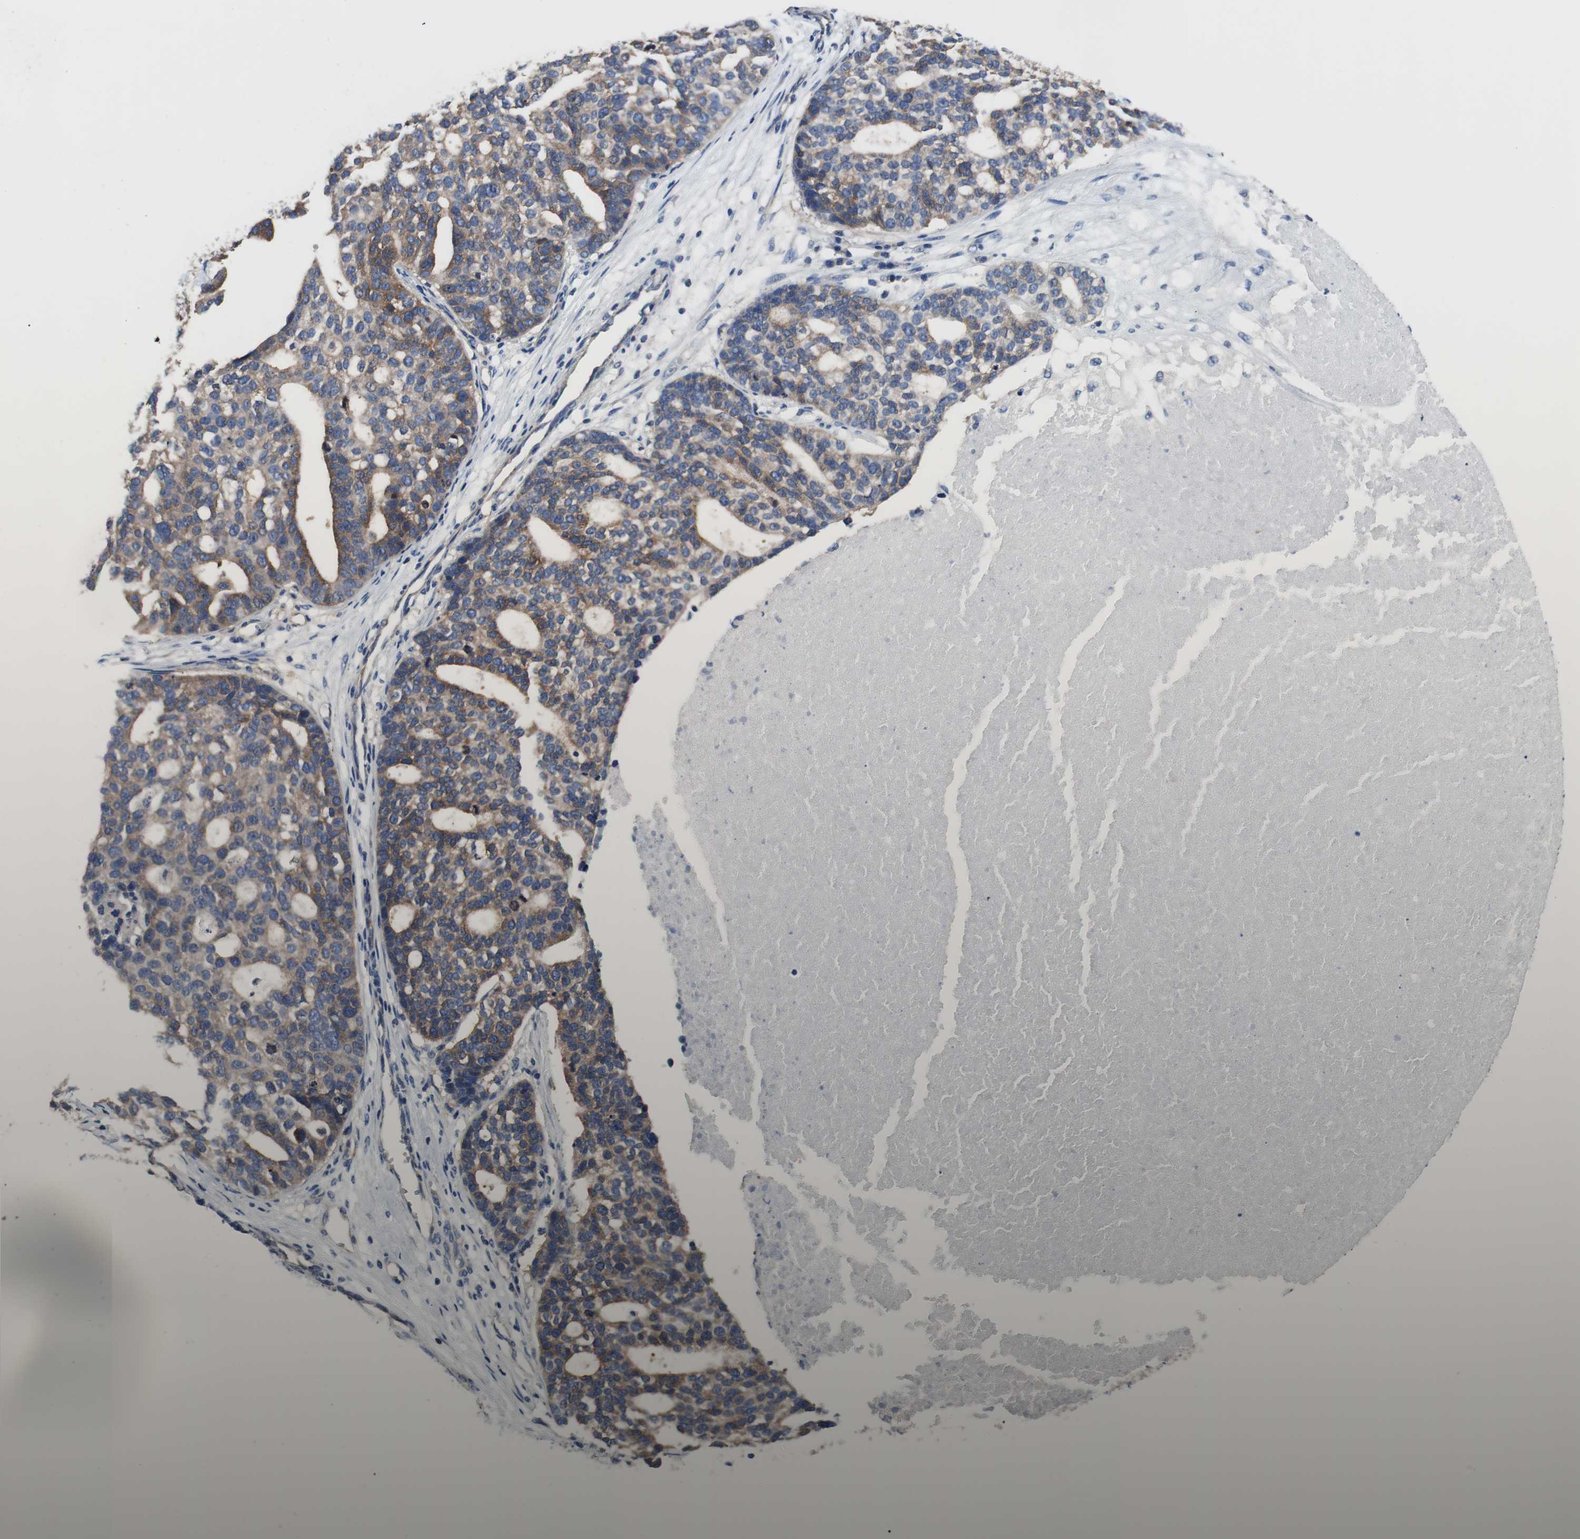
{"staining": {"intensity": "moderate", "quantity": ">75%", "location": "cytoplasmic/membranous"}, "tissue": "ovarian cancer", "cell_type": "Tumor cells", "image_type": "cancer", "snomed": [{"axis": "morphology", "description": "Cystadenocarcinoma, serous, NOS"}, {"axis": "topography", "description": "Ovary"}], "caption": "Immunohistochemical staining of serous cystadenocarcinoma (ovarian) reveals medium levels of moderate cytoplasmic/membranous expression in about >75% of tumor cells.", "gene": "BRAF", "patient": {"sex": "female", "age": 59}}